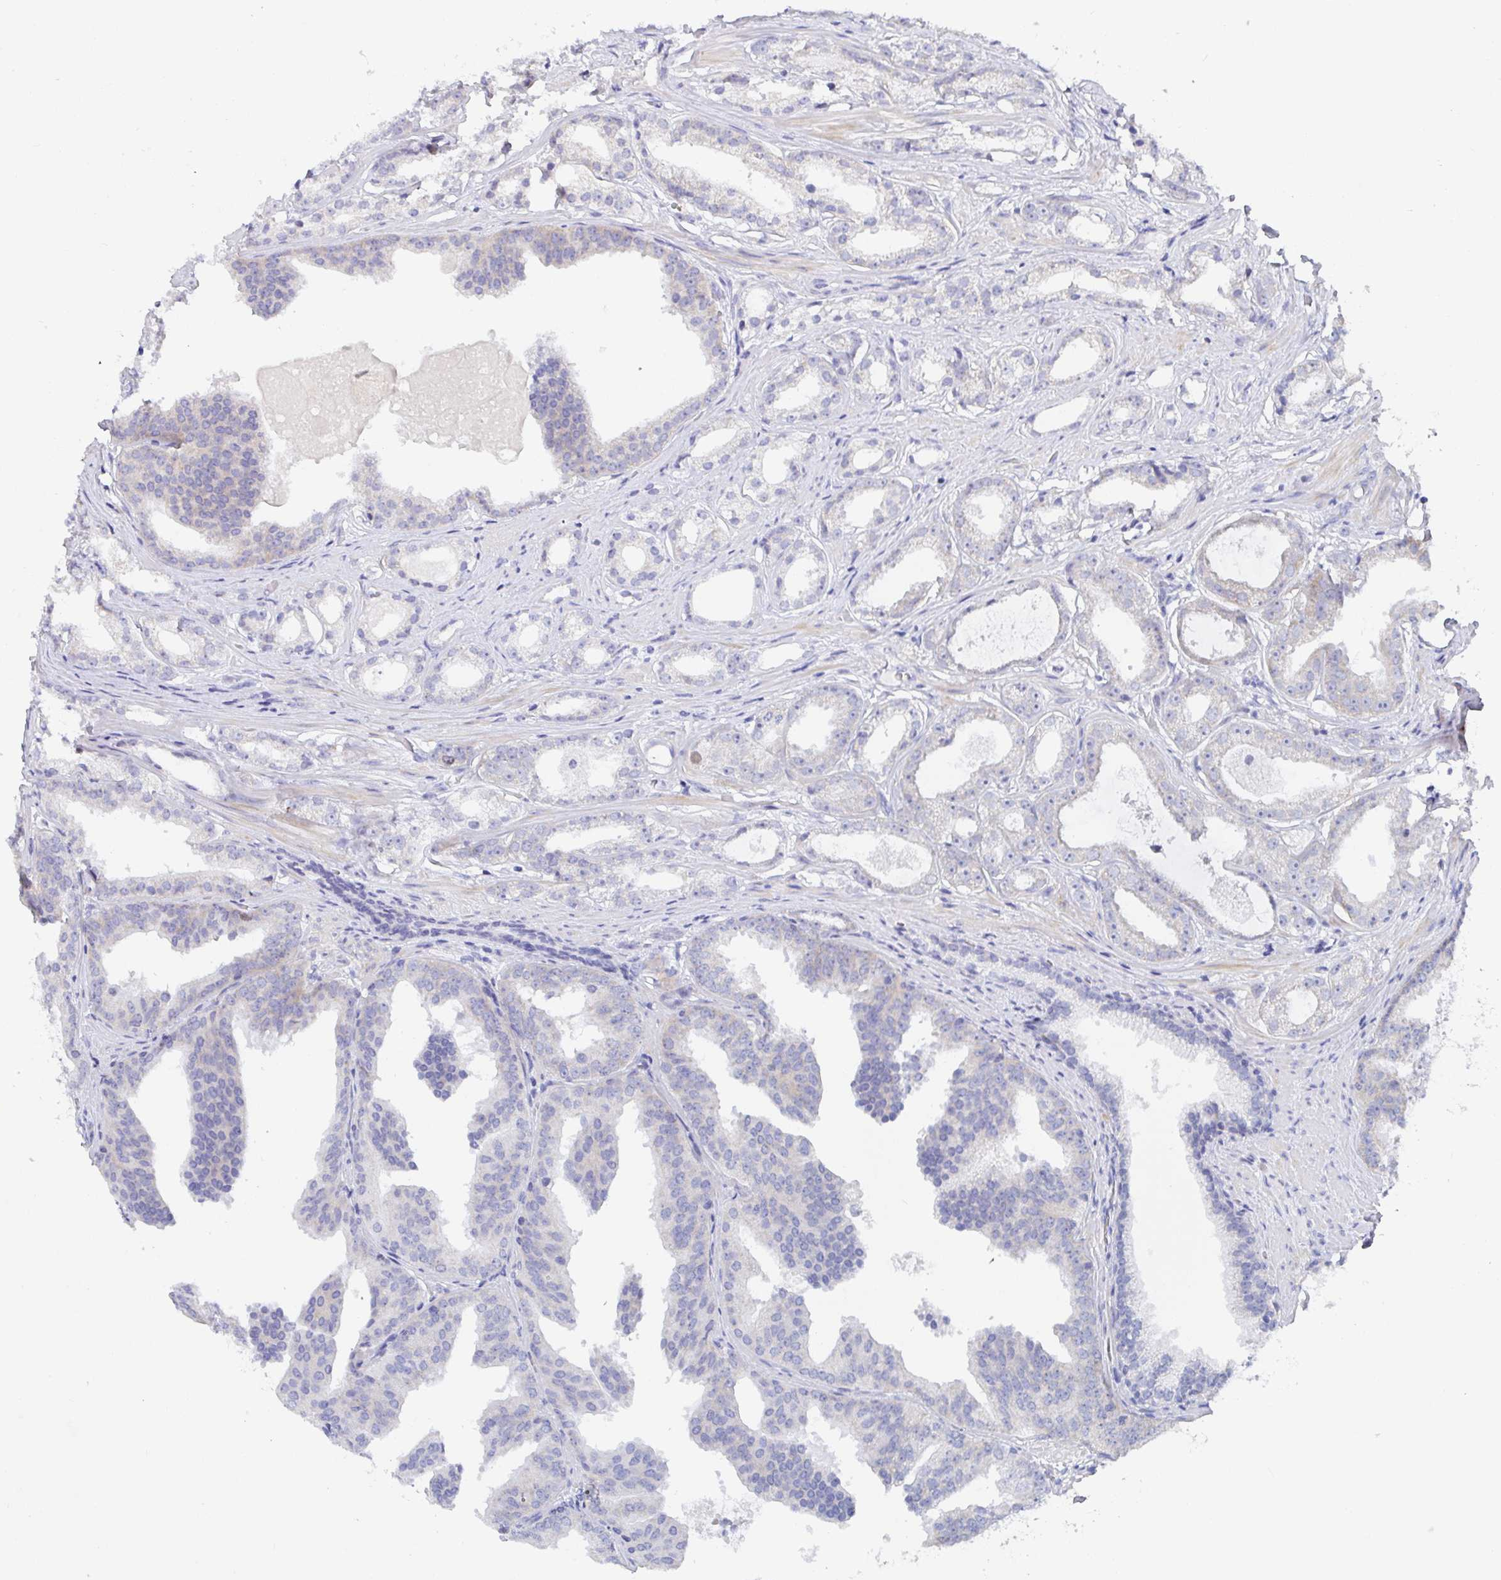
{"staining": {"intensity": "negative", "quantity": "none", "location": "none"}, "tissue": "prostate cancer", "cell_type": "Tumor cells", "image_type": "cancer", "snomed": [{"axis": "morphology", "description": "Adenocarcinoma, Low grade"}, {"axis": "topography", "description": "Prostate"}], "caption": "A micrograph of human prostate adenocarcinoma (low-grade) is negative for staining in tumor cells. Brightfield microscopy of immunohistochemistry (IHC) stained with DAB (brown) and hematoxylin (blue), captured at high magnification.", "gene": "ATP5F1C", "patient": {"sex": "male", "age": 65}}